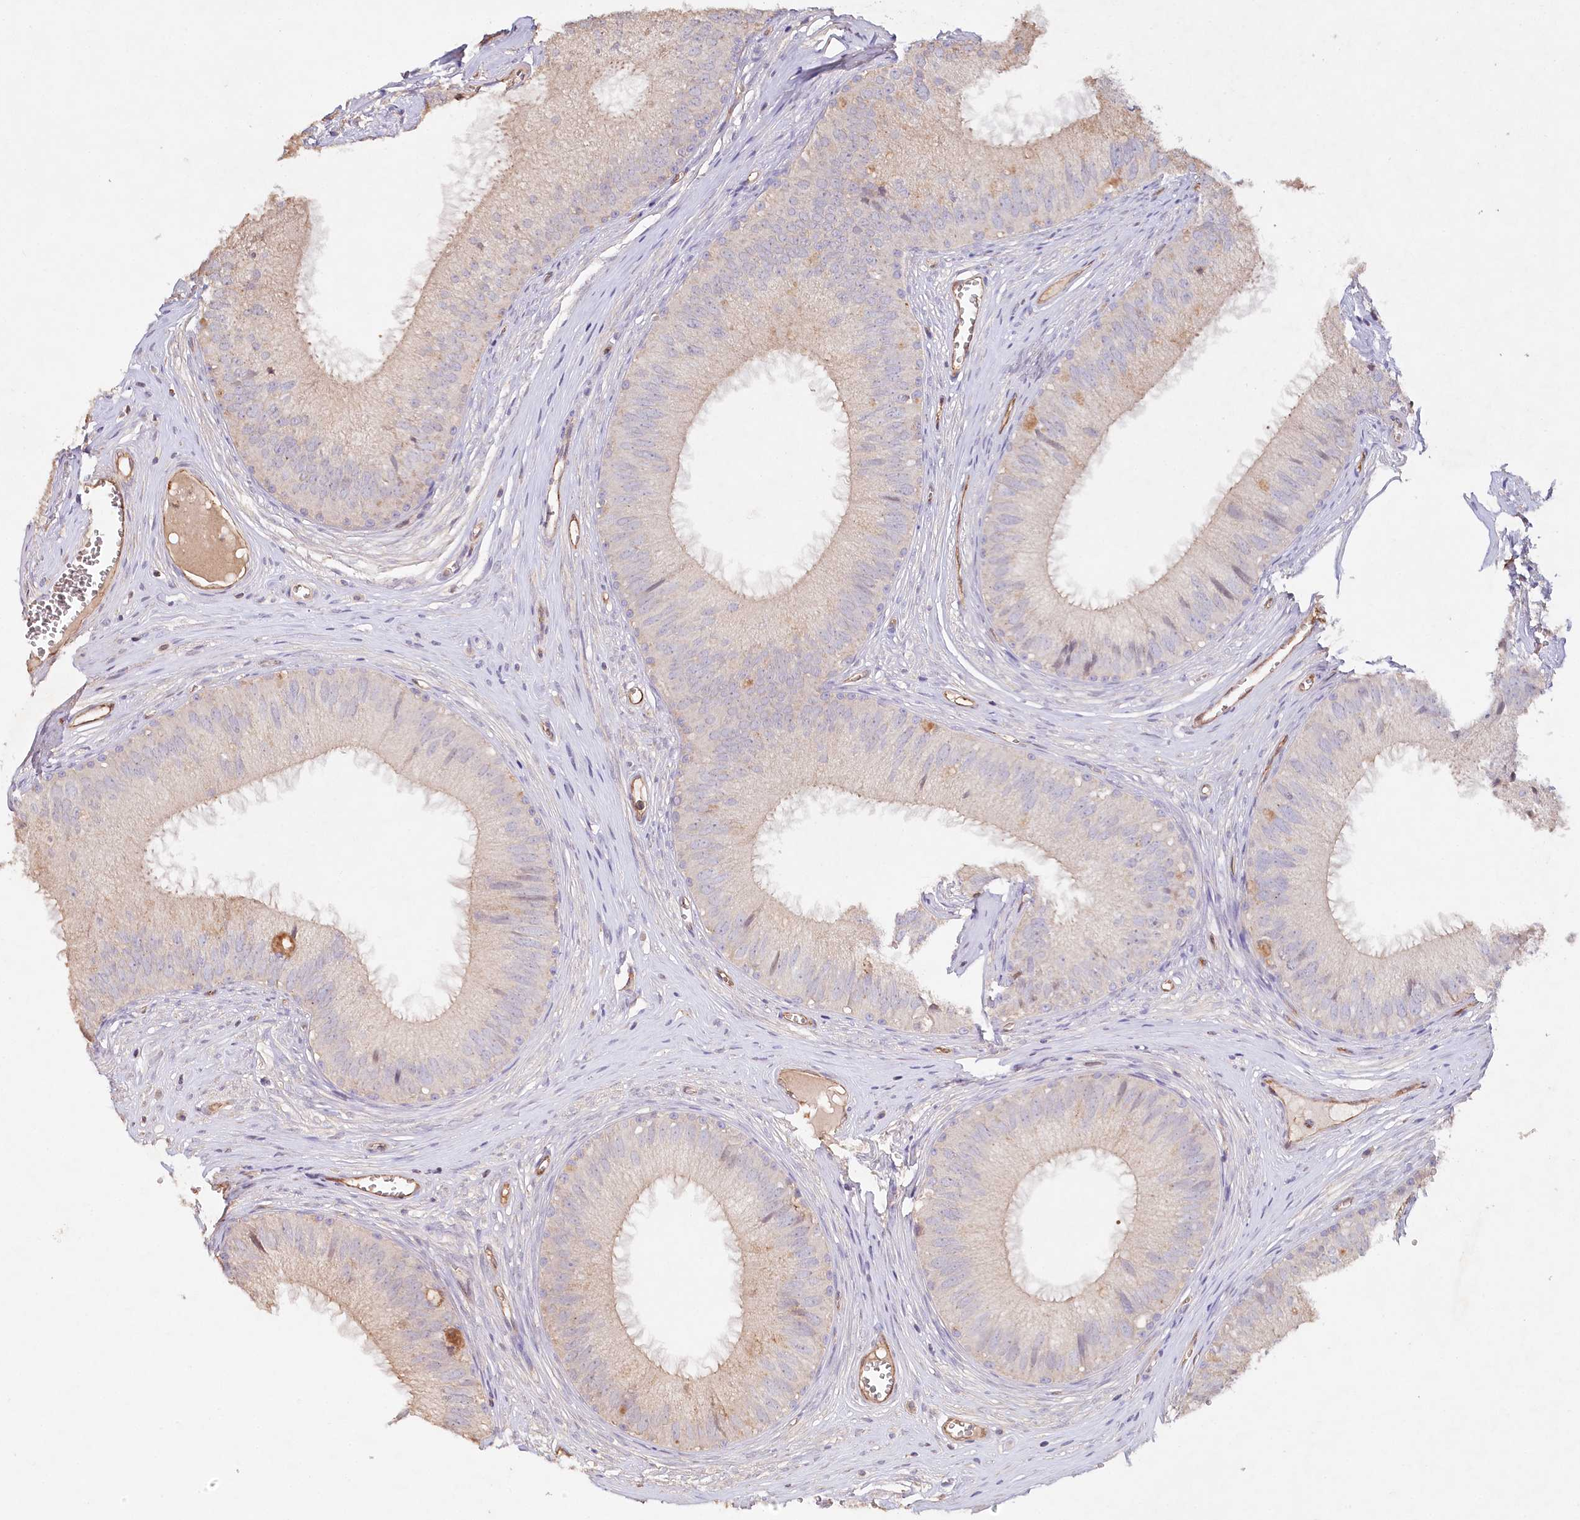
{"staining": {"intensity": "strong", "quantity": "<25%", "location": "cytoplasmic/membranous"}, "tissue": "epididymis", "cell_type": "Glandular cells", "image_type": "normal", "snomed": [{"axis": "morphology", "description": "Normal tissue, NOS"}, {"axis": "topography", "description": "Epididymis"}], "caption": "Immunohistochemical staining of unremarkable human epididymis reveals strong cytoplasmic/membranous protein positivity in approximately <25% of glandular cells.", "gene": "RBP5", "patient": {"sex": "male", "age": 36}}